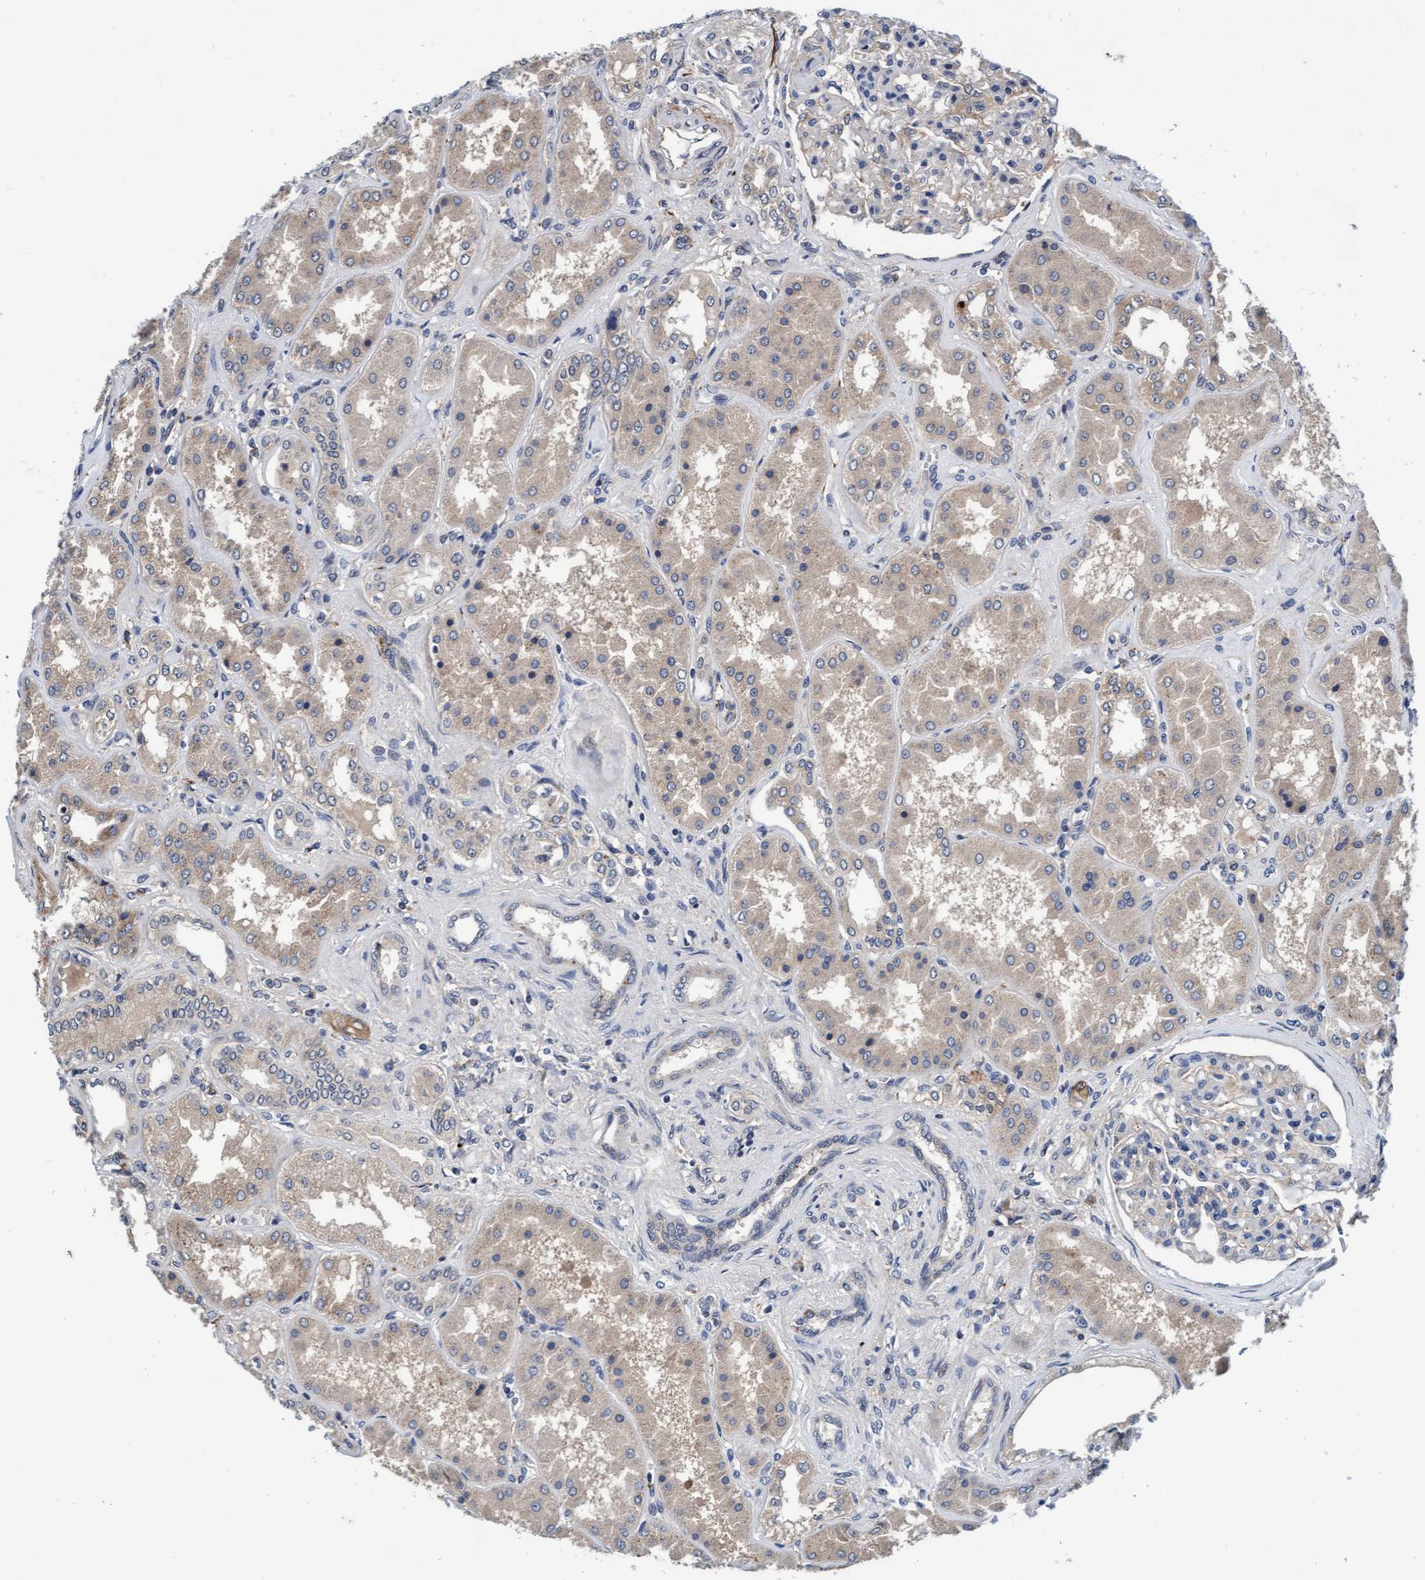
{"staining": {"intensity": "weak", "quantity": "25%-75%", "location": "cytoplasmic/membranous"}, "tissue": "kidney", "cell_type": "Cells in glomeruli", "image_type": "normal", "snomed": [{"axis": "morphology", "description": "Normal tissue, NOS"}, {"axis": "topography", "description": "Kidney"}], "caption": "Protein positivity by immunohistochemistry exhibits weak cytoplasmic/membranous staining in approximately 25%-75% of cells in glomeruli in normal kidney.", "gene": "EFCAB13", "patient": {"sex": "female", "age": 56}}